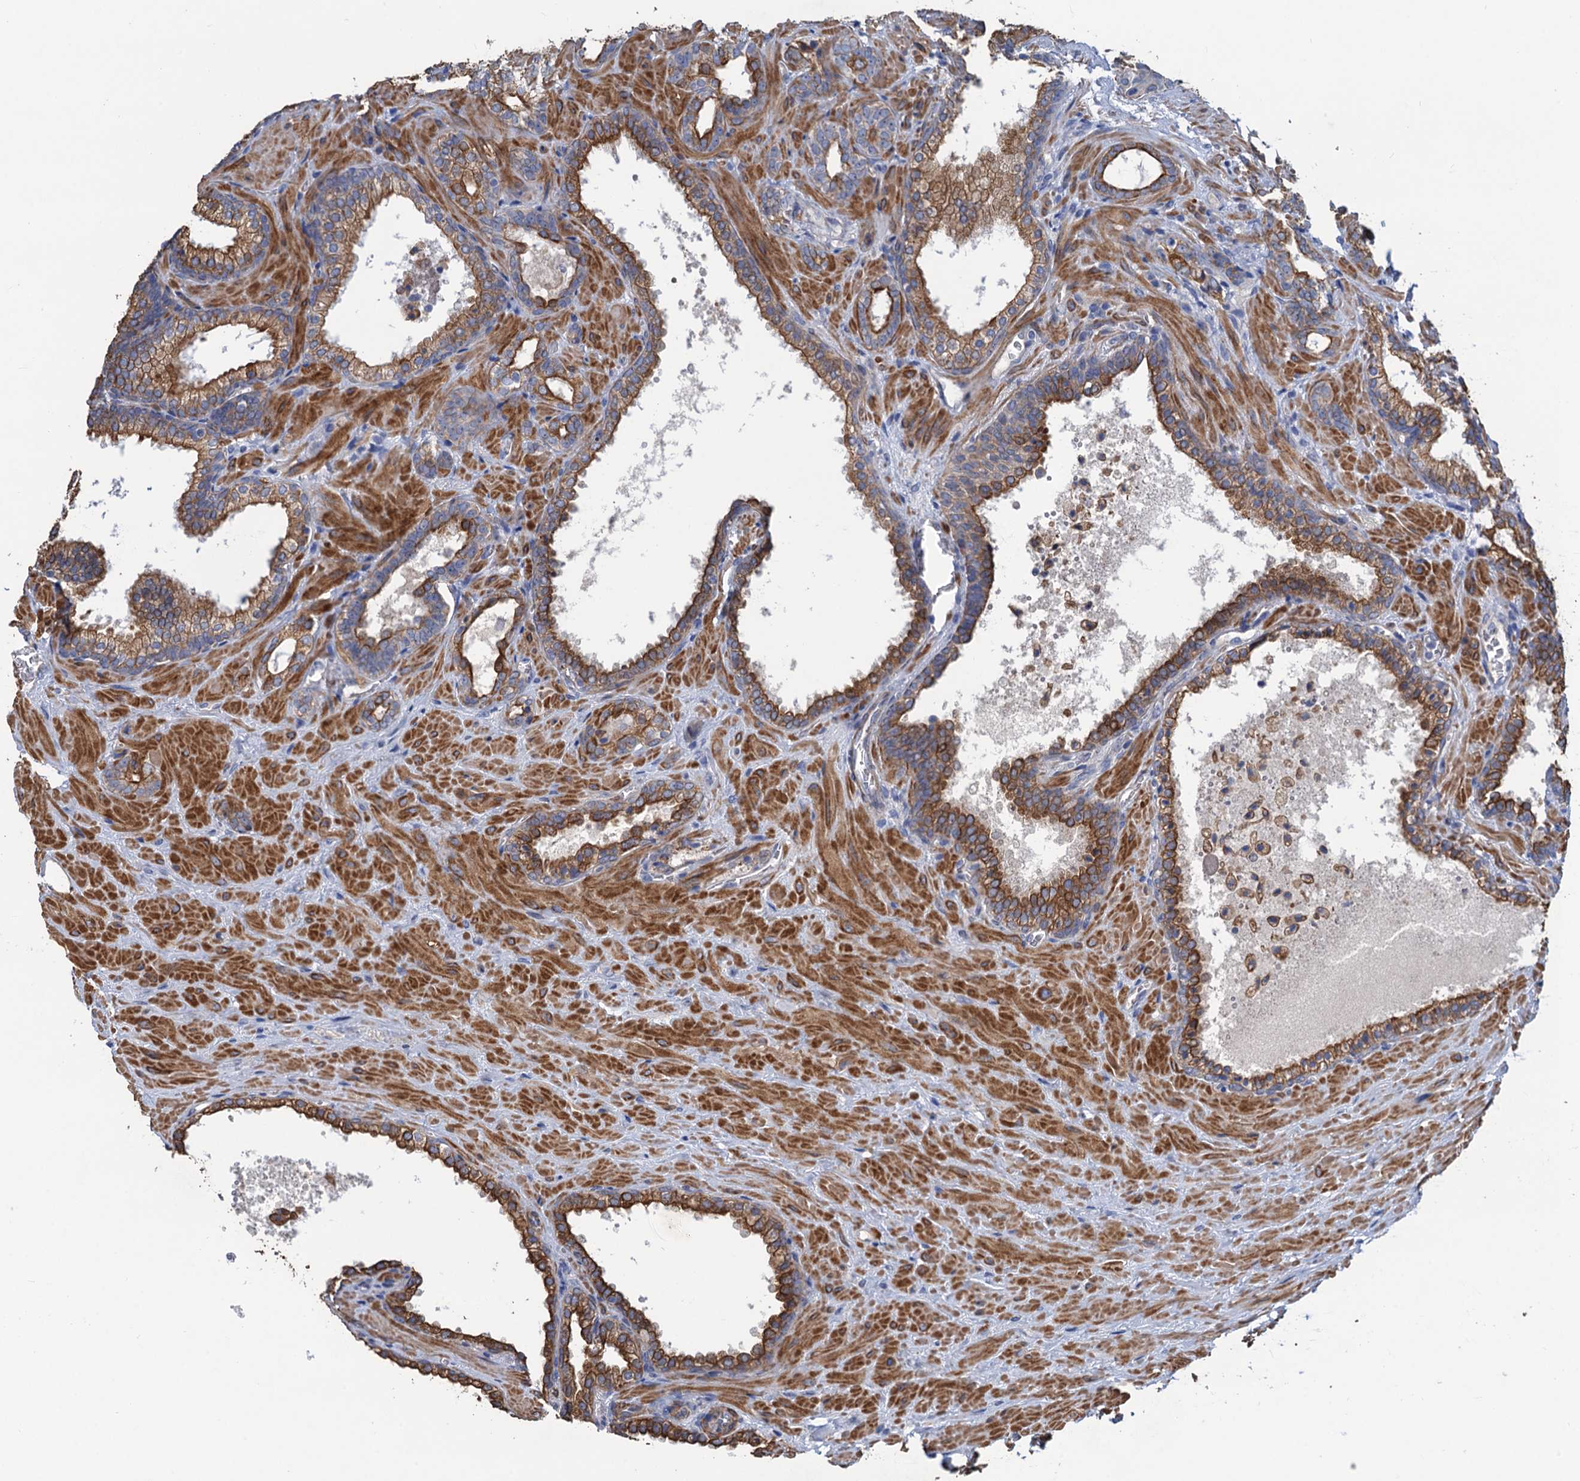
{"staining": {"intensity": "strong", "quantity": "25%-75%", "location": "cytoplasmic/membranous"}, "tissue": "prostate cancer", "cell_type": "Tumor cells", "image_type": "cancer", "snomed": [{"axis": "morphology", "description": "Adenocarcinoma, High grade"}, {"axis": "topography", "description": "Prostate"}], "caption": "Immunohistochemical staining of prostate adenocarcinoma (high-grade) demonstrates high levels of strong cytoplasmic/membranous staining in about 25%-75% of tumor cells. (Stains: DAB (3,3'-diaminobenzidine) in brown, nuclei in blue, Microscopy: brightfield microscopy at high magnification).", "gene": "SMCO3", "patient": {"sex": "male", "age": 64}}